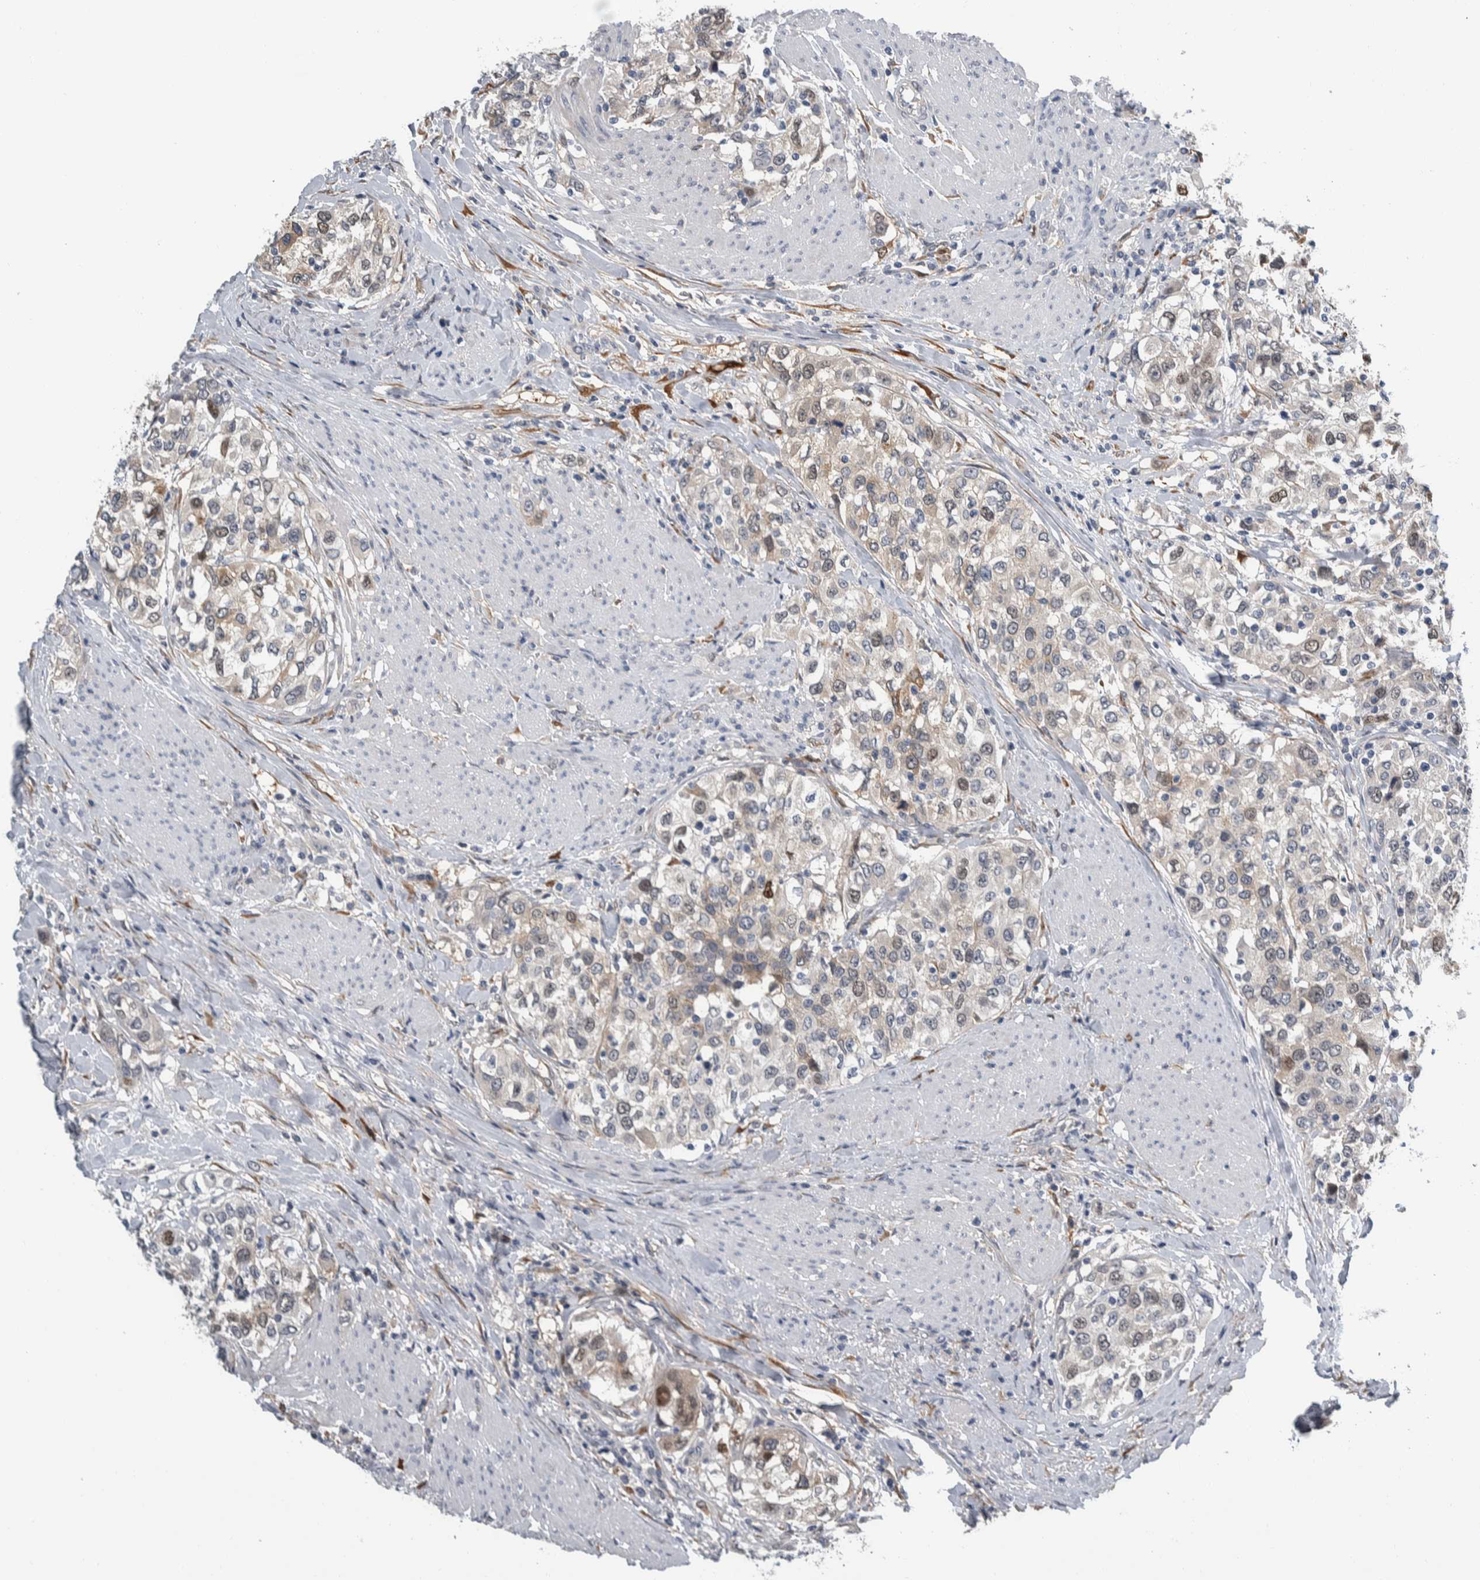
{"staining": {"intensity": "moderate", "quantity": "<25%", "location": "nuclear"}, "tissue": "urothelial cancer", "cell_type": "Tumor cells", "image_type": "cancer", "snomed": [{"axis": "morphology", "description": "Urothelial carcinoma, High grade"}, {"axis": "topography", "description": "Urinary bladder"}], "caption": "Urothelial cancer stained with a brown dye reveals moderate nuclear positive staining in approximately <25% of tumor cells.", "gene": "COL14A1", "patient": {"sex": "female", "age": 80}}